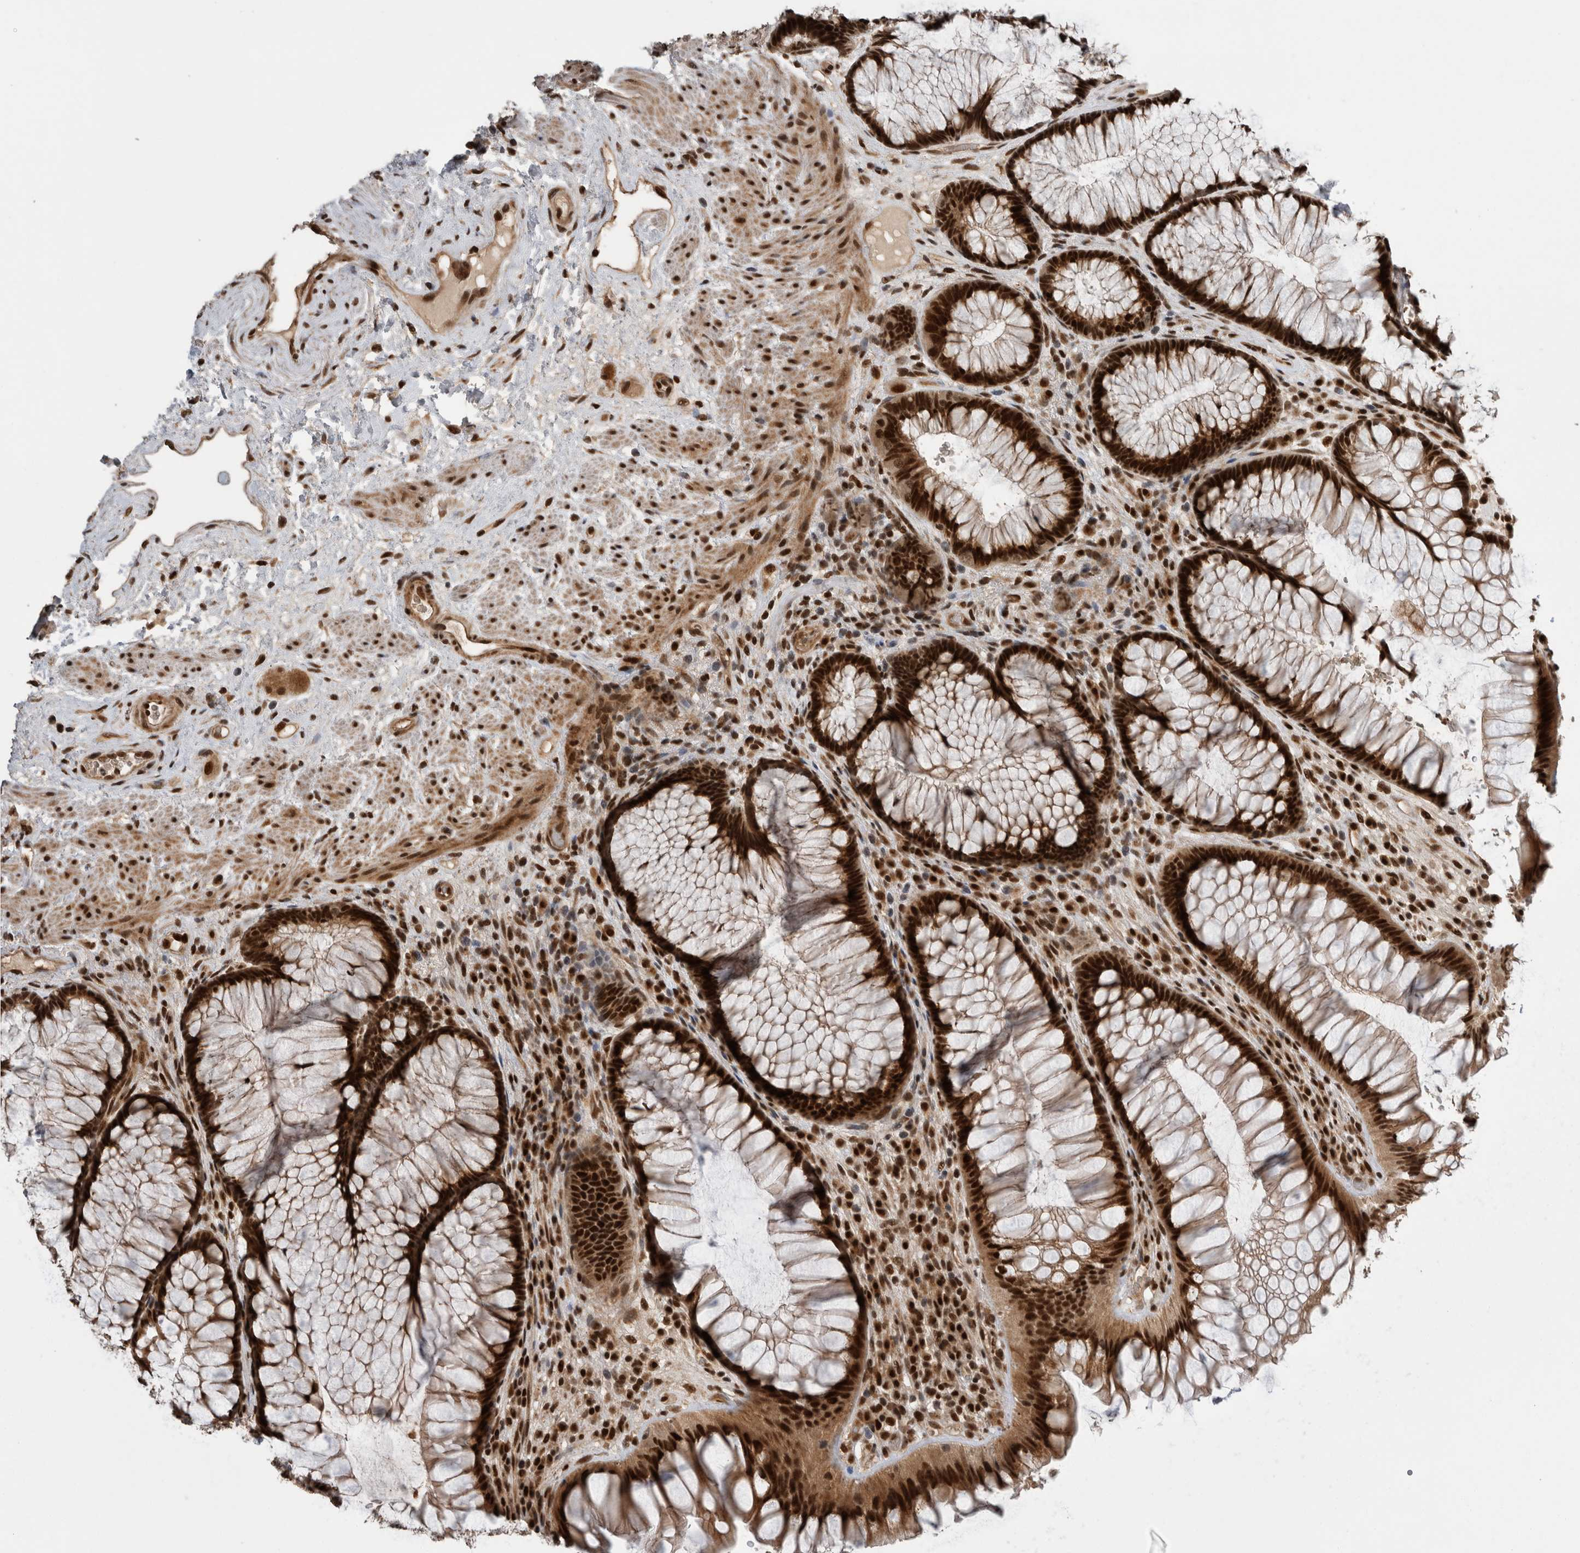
{"staining": {"intensity": "strong", "quantity": ">75%", "location": "nuclear"}, "tissue": "rectum", "cell_type": "Glandular cells", "image_type": "normal", "snomed": [{"axis": "morphology", "description": "Normal tissue, NOS"}, {"axis": "topography", "description": "Rectum"}], "caption": "This histopathology image exhibits IHC staining of unremarkable human rectum, with high strong nuclear expression in about >75% of glandular cells.", "gene": "CPSF2", "patient": {"sex": "male", "age": 51}}